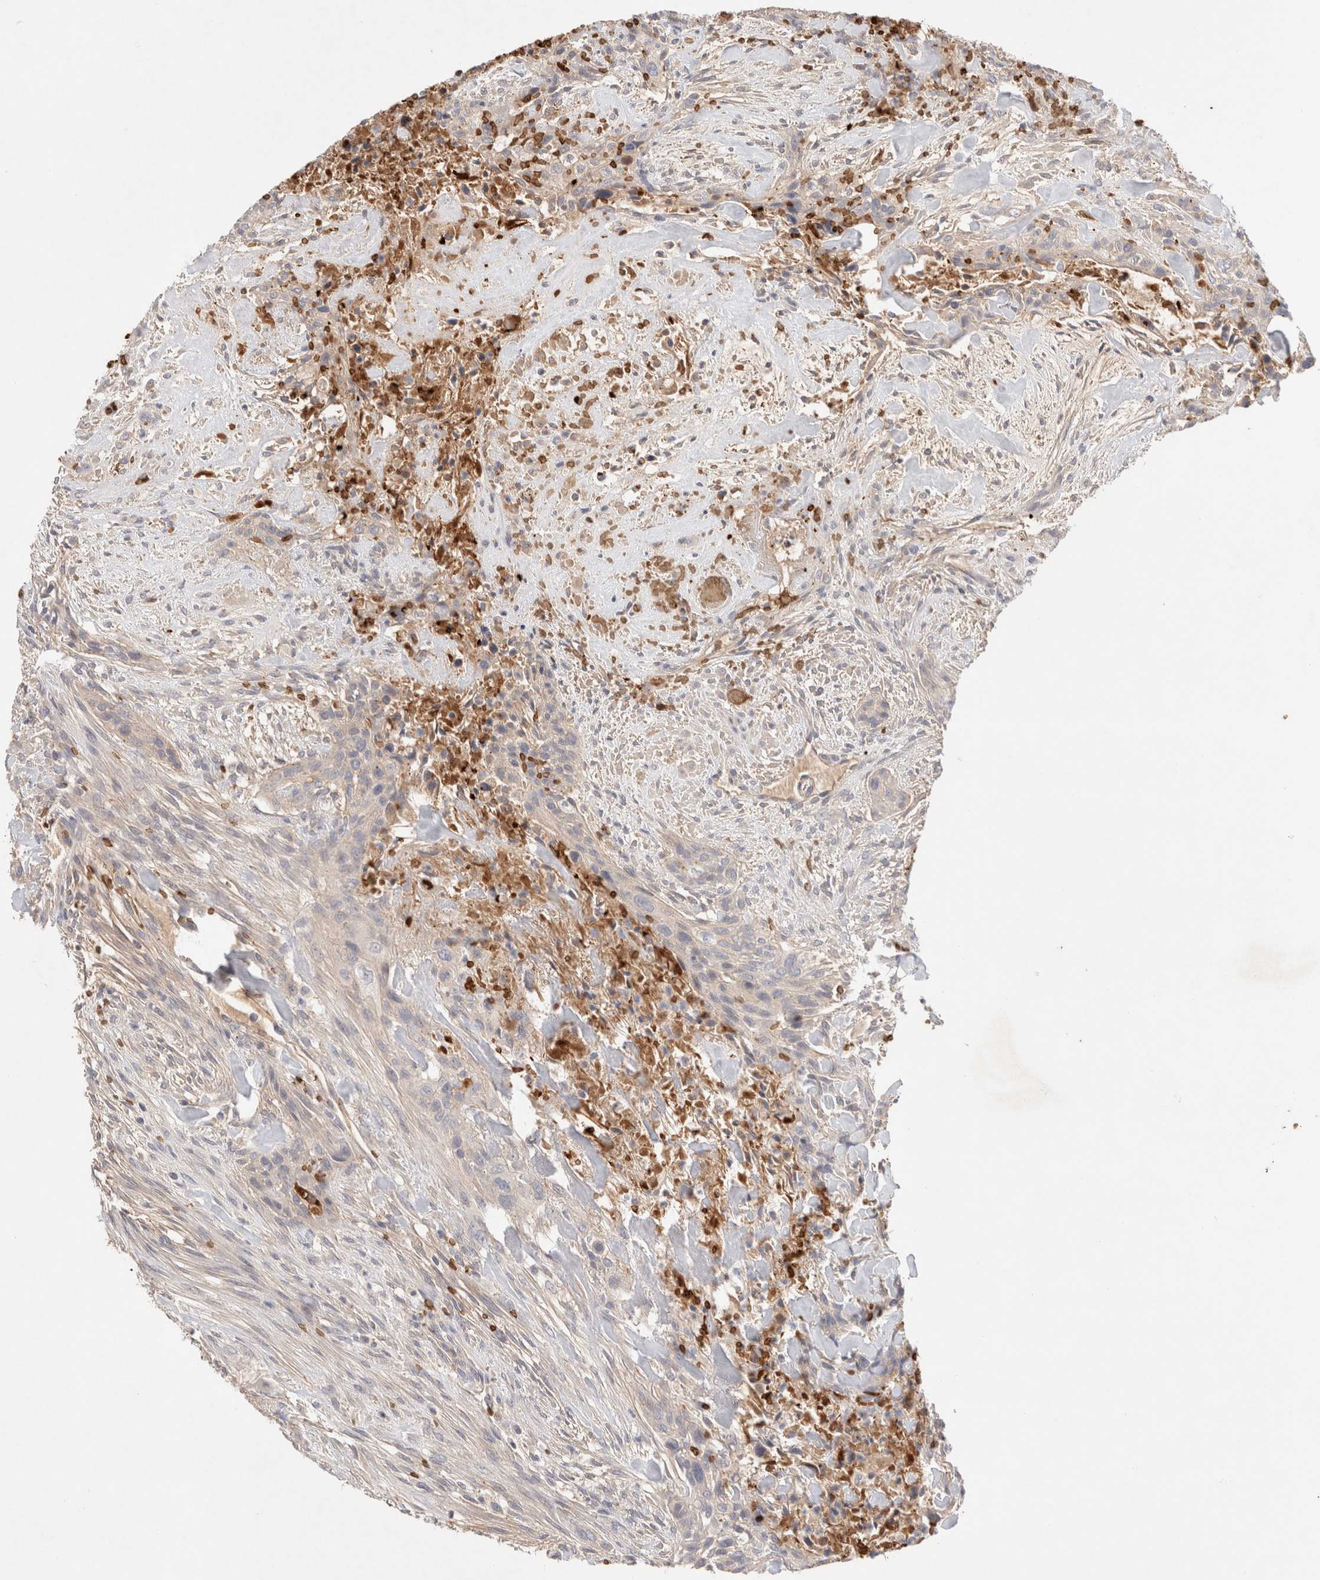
{"staining": {"intensity": "weak", "quantity": "<25%", "location": "cytoplasmic/membranous"}, "tissue": "urothelial cancer", "cell_type": "Tumor cells", "image_type": "cancer", "snomed": [{"axis": "morphology", "description": "Urothelial carcinoma, High grade"}, {"axis": "topography", "description": "Urinary bladder"}], "caption": "Immunohistochemical staining of human high-grade urothelial carcinoma shows no significant positivity in tumor cells. The staining was performed using DAB to visualize the protein expression in brown, while the nuclei were stained in blue with hematoxylin (Magnification: 20x).", "gene": "MST1", "patient": {"sex": "male", "age": 35}}